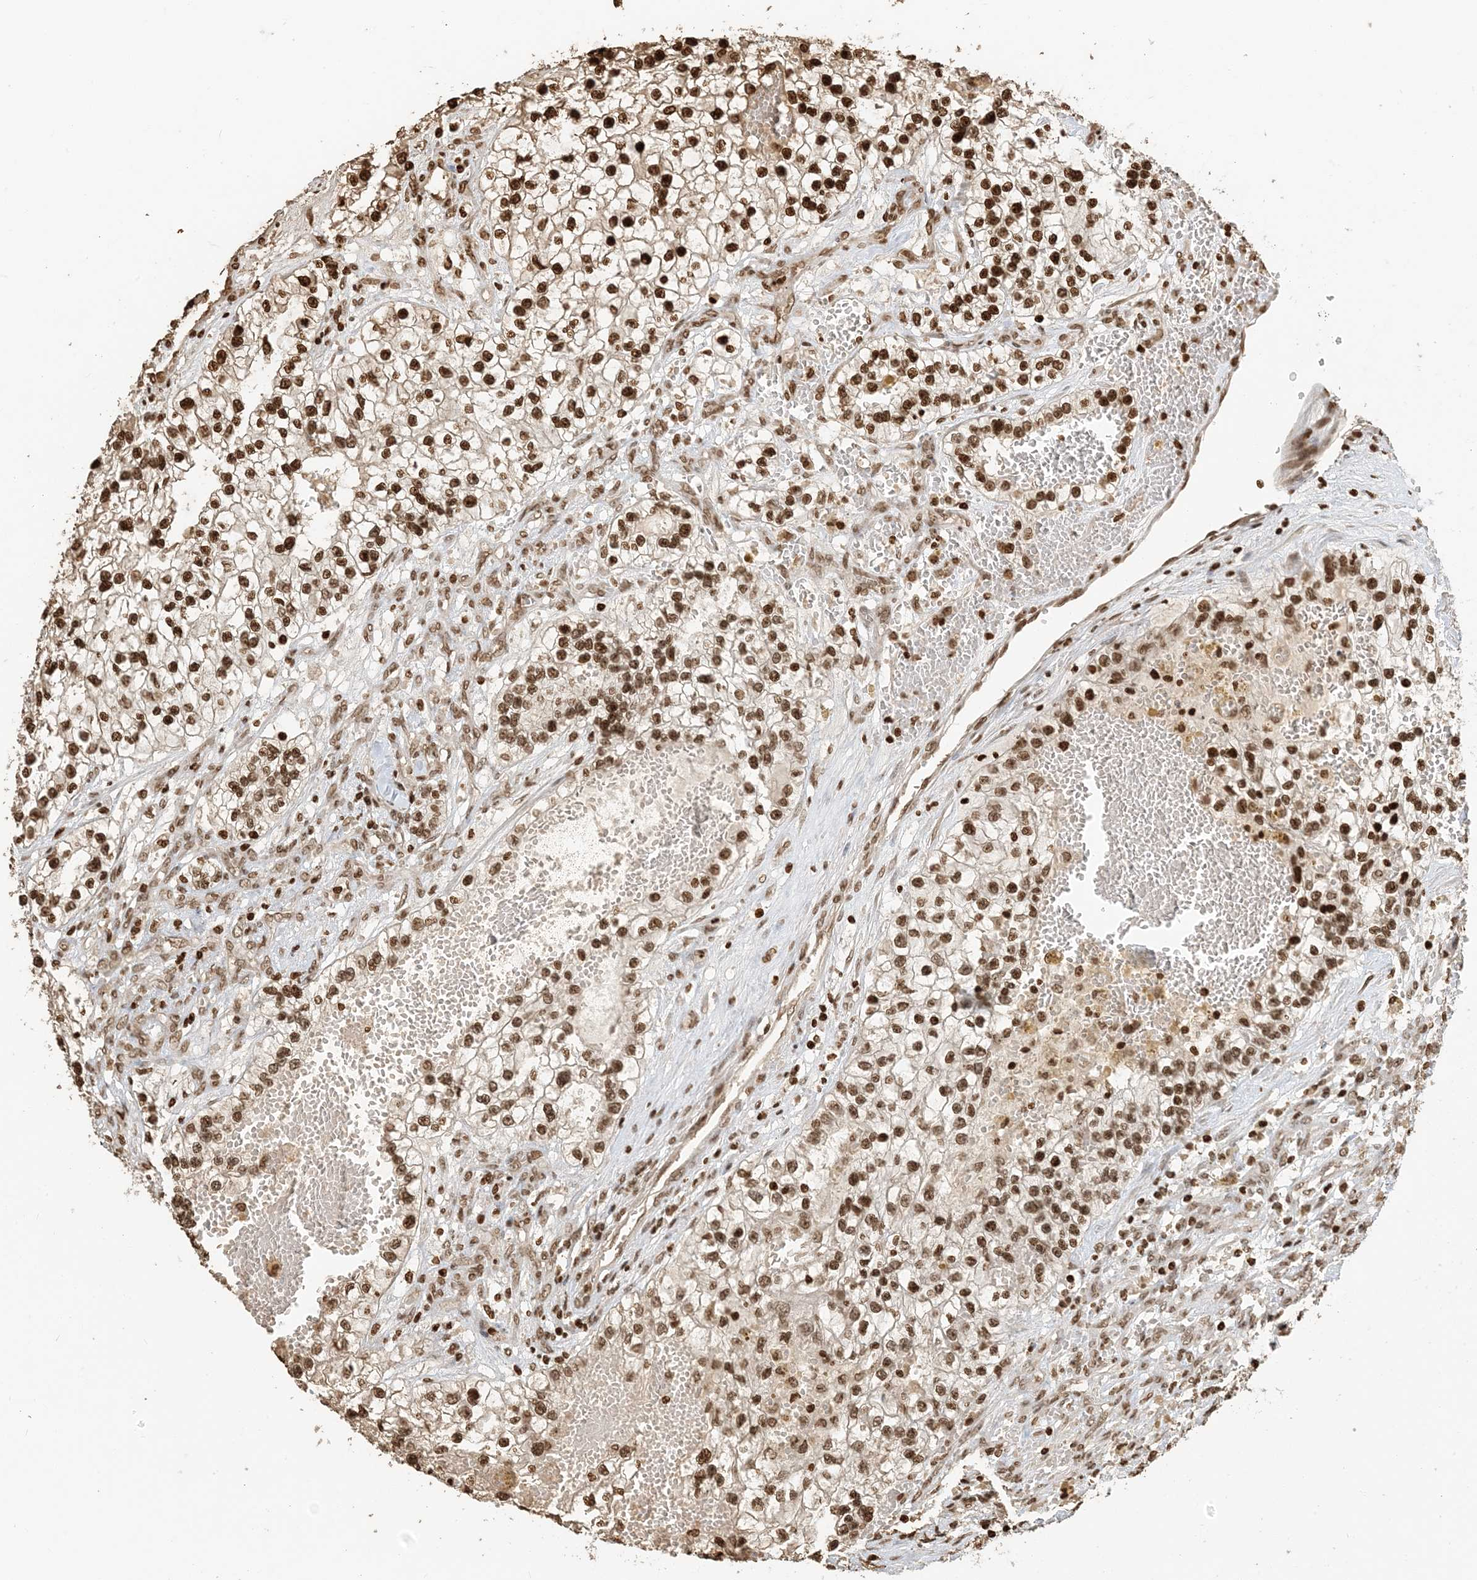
{"staining": {"intensity": "strong", "quantity": ">75%", "location": "nuclear"}, "tissue": "renal cancer", "cell_type": "Tumor cells", "image_type": "cancer", "snomed": [{"axis": "morphology", "description": "Adenocarcinoma, NOS"}, {"axis": "topography", "description": "Kidney"}], "caption": "Protein staining exhibits strong nuclear staining in about >75% of tumor cells in renal adenocarcinoma.", "gene": "H3-3B", "patient": {"sex": "female", "age": 57}}